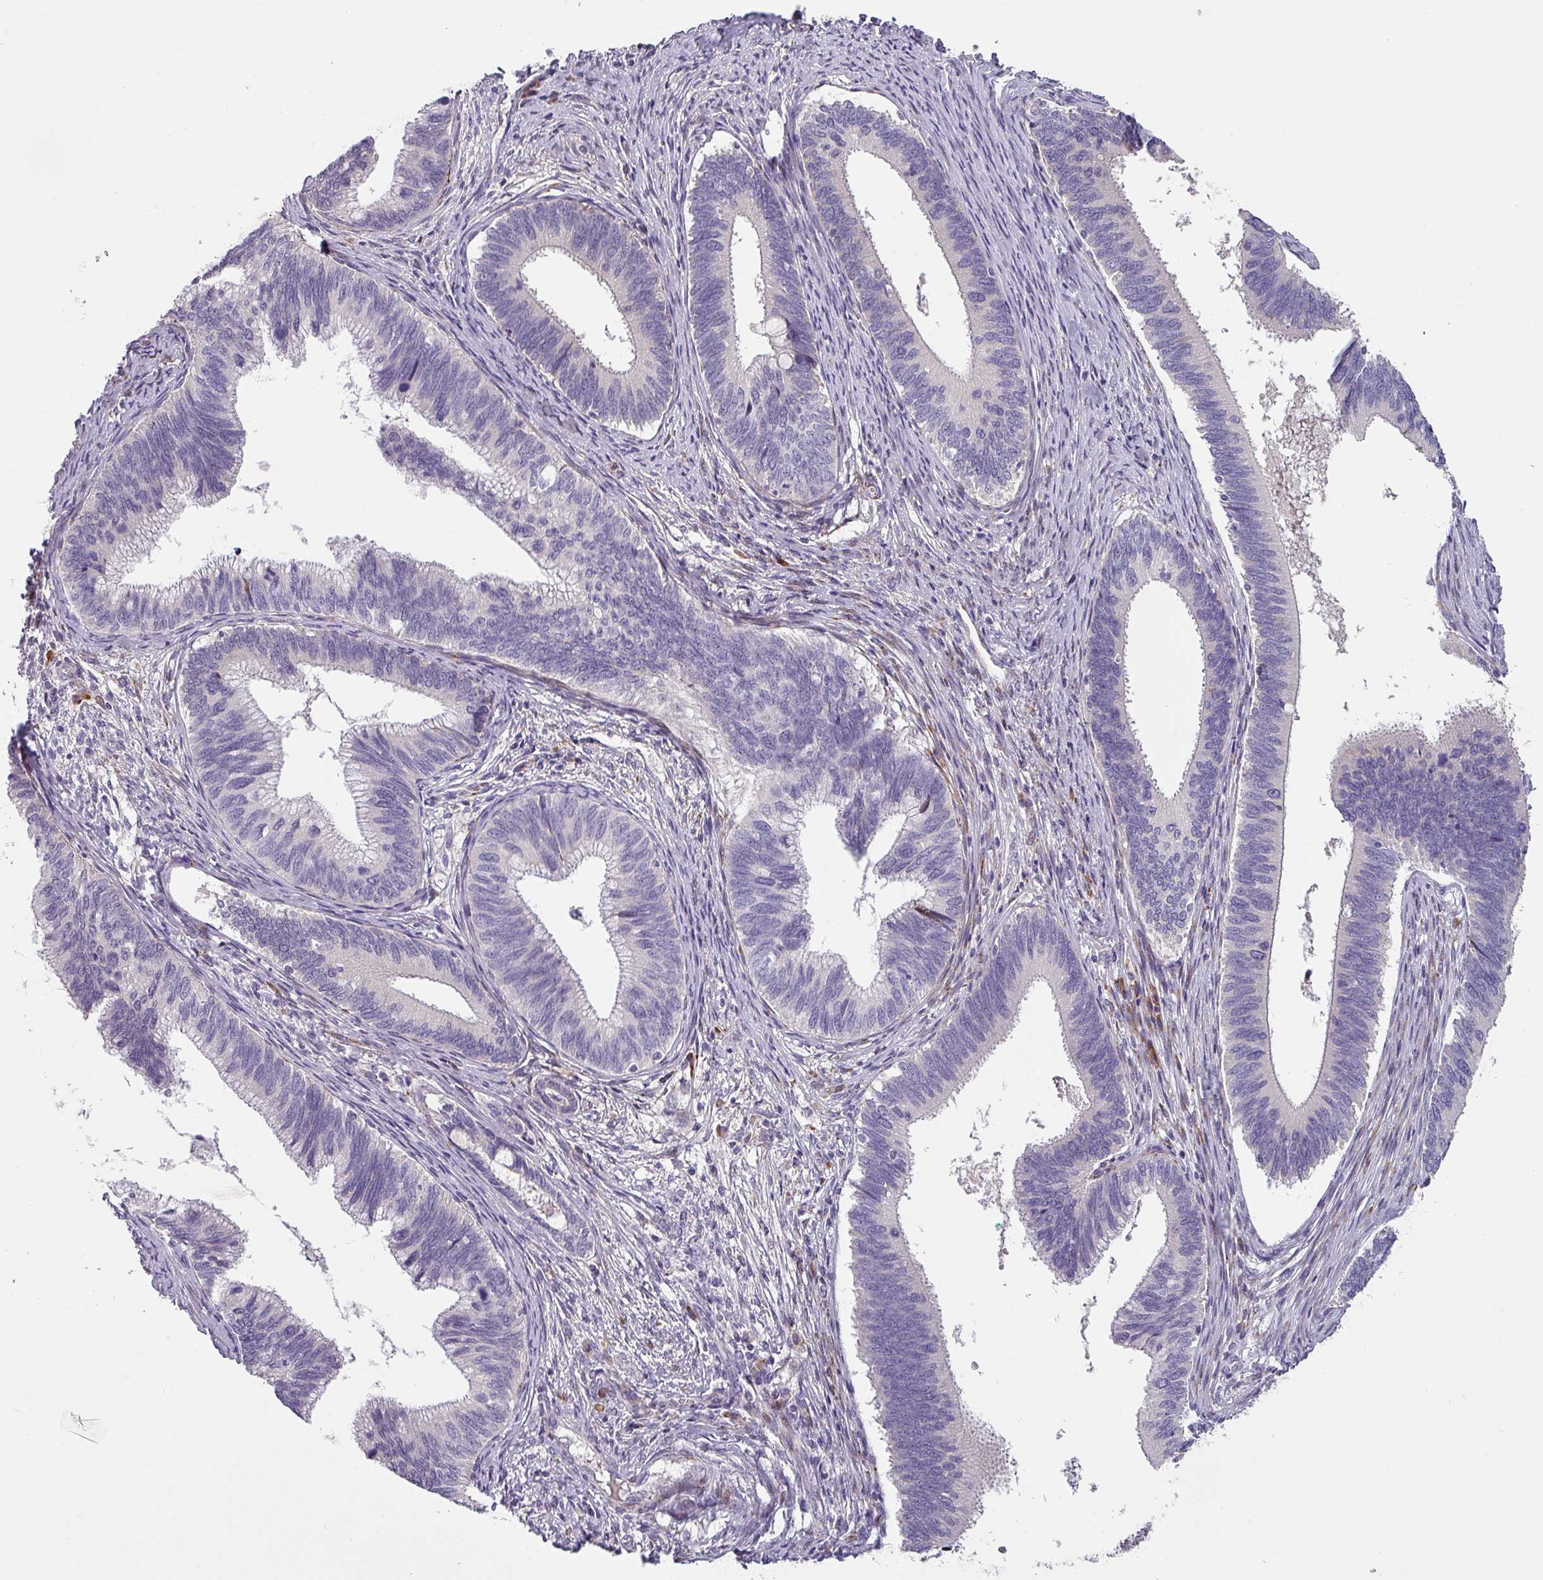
{"staining": {"intensity": "negative", "quantity": "none", "location": "none"}, "tissue": "cervical cancer", "cell_type": "Tumor cells", "image_type": "cancer", "snomed": [{"axis": "morphology", "description": "Adenocarcinoma, NOS"}, {"axis": "topography", "description": "Cervix"}], "caption": "Immunohistochemistry image of neoplastic tissue: human cervical cancer stained with DAB (3,3'-diaminobenzidine) displays no significant protein staining in tumor cells.", "gene": "KLHL3", "patient": {"sex": "female", "age": 42}}